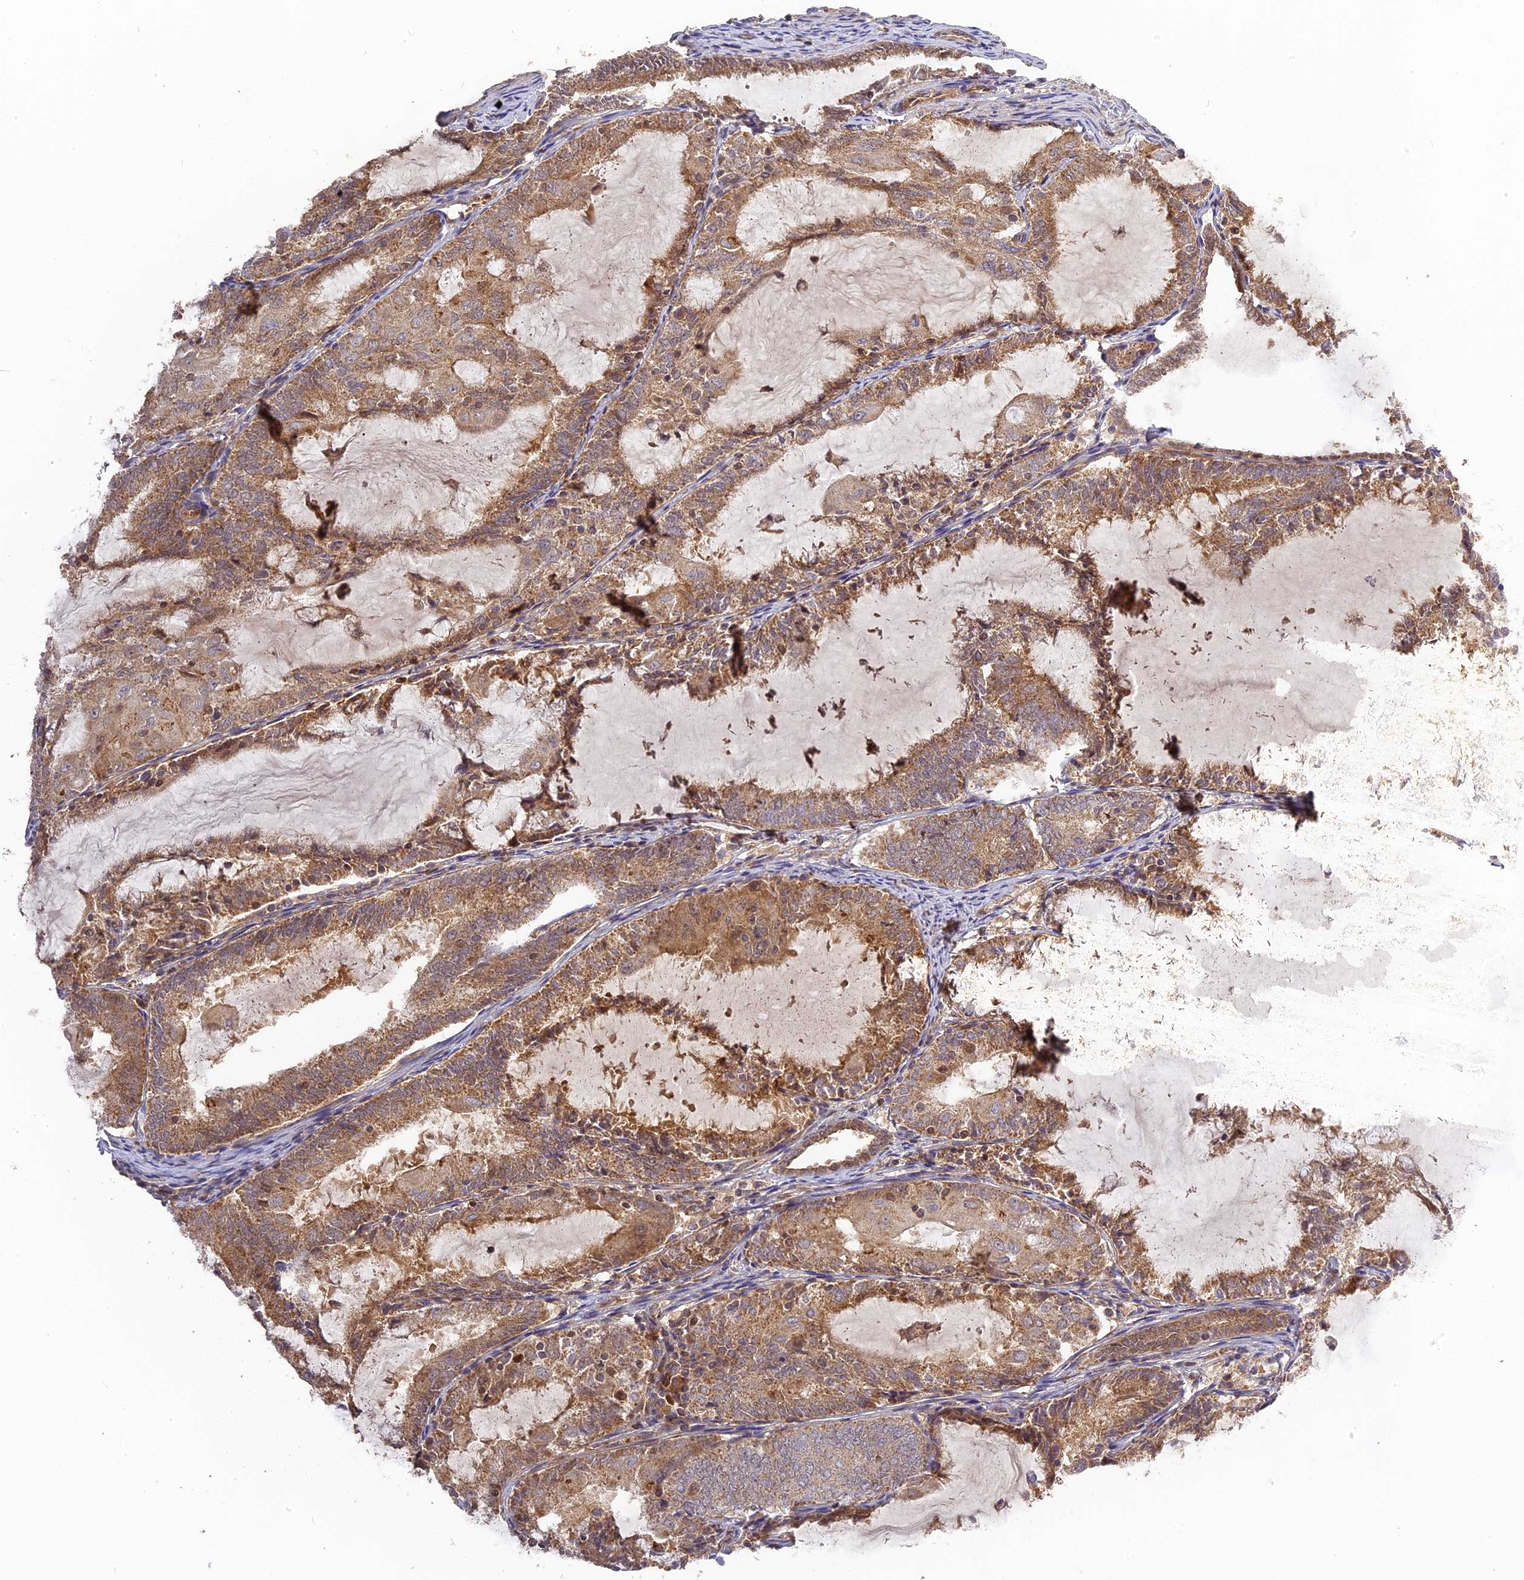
{"staining": {"intensity": "moderate", "quantity": ">75%", "location": "cytoplasmic/membranous,nuclear"}, "tissue": "endometrial cancer", "cell_type": "Tumor cells", "image_type": "cancer", "snomed": [{"axis": "morphology", "description": "Adenocarcinoma, NOS"}, {"axis": "topography", "description": "Endometrium"}], "caption": "Immunohistochemical staining of endometrial adenocarcinoma shows medium levels of moderate cytoplasmic/membranous and nuclear protein positivity in approximately >75% of tumor cells. (IHC, brightfield microscopy, high magnification).", "gene": "RPIA", "patient": {"sex": "female", "age": 81}}